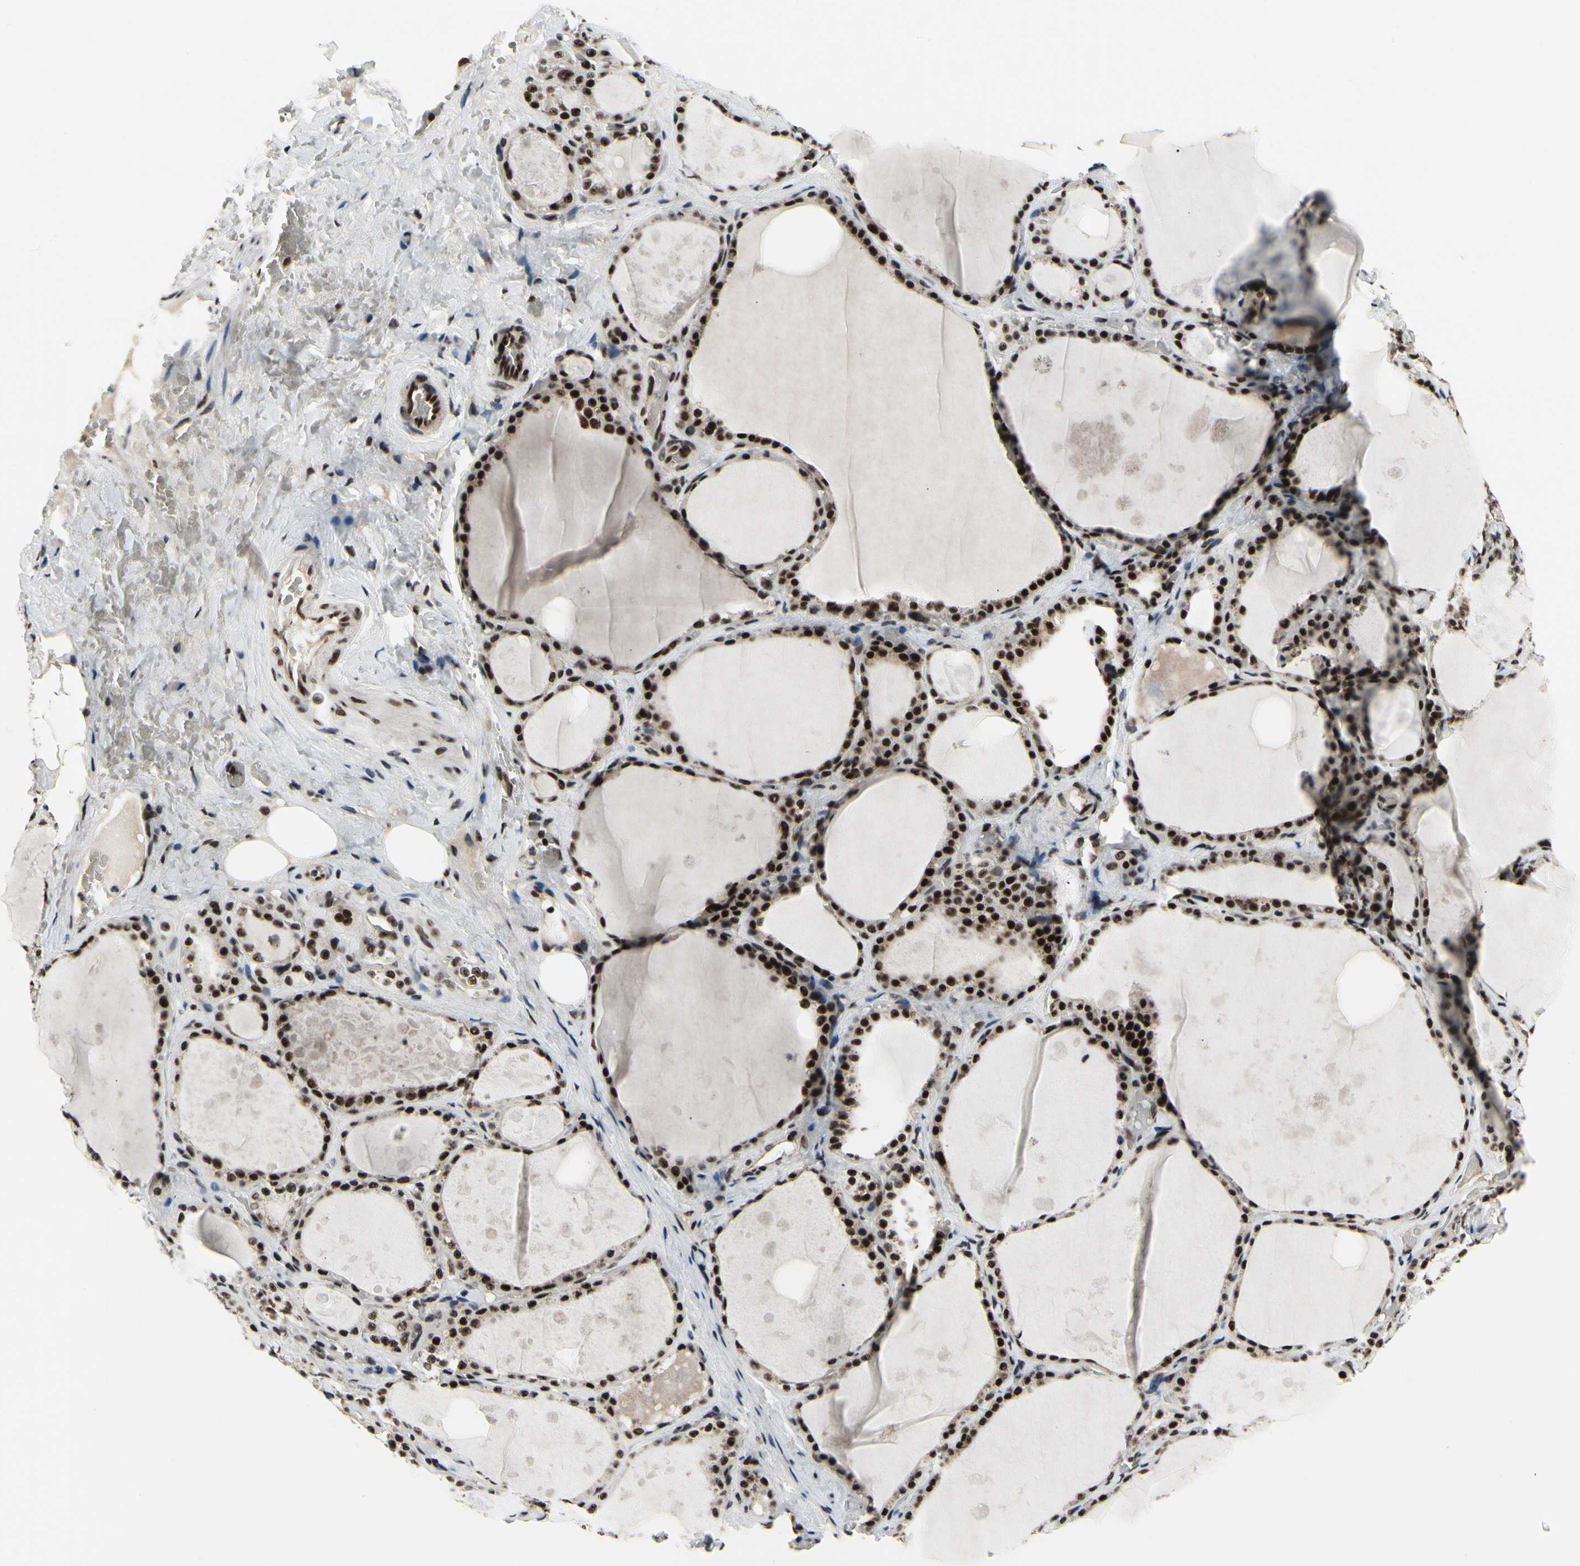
{"staining": {"intensity": "strong", "quantity": ">75%", "location": "nuclear"}, "tissue": "thyroid gland", "cell_type": "Glandular cells", "image_type": "normal", "snomed": [{"axis": "morphology", "description": "Normal tissue, NOS"}, {"axis": "topography", "description": "Thyroid gland"}], "caption": "The micrograph demonstrates immunohistochemical staining of benign thyroid gland. There is strong nuclear expression is seen in approximately >75% of glandular cells. Using DAB (3,3'-diaminobenzidine) (brown) and hematoxylin (blue) stains, captured at high magnification using brightfield microscopy.", "gene": "SRSF11", "patient": {"sex": "male", "age": 61}}